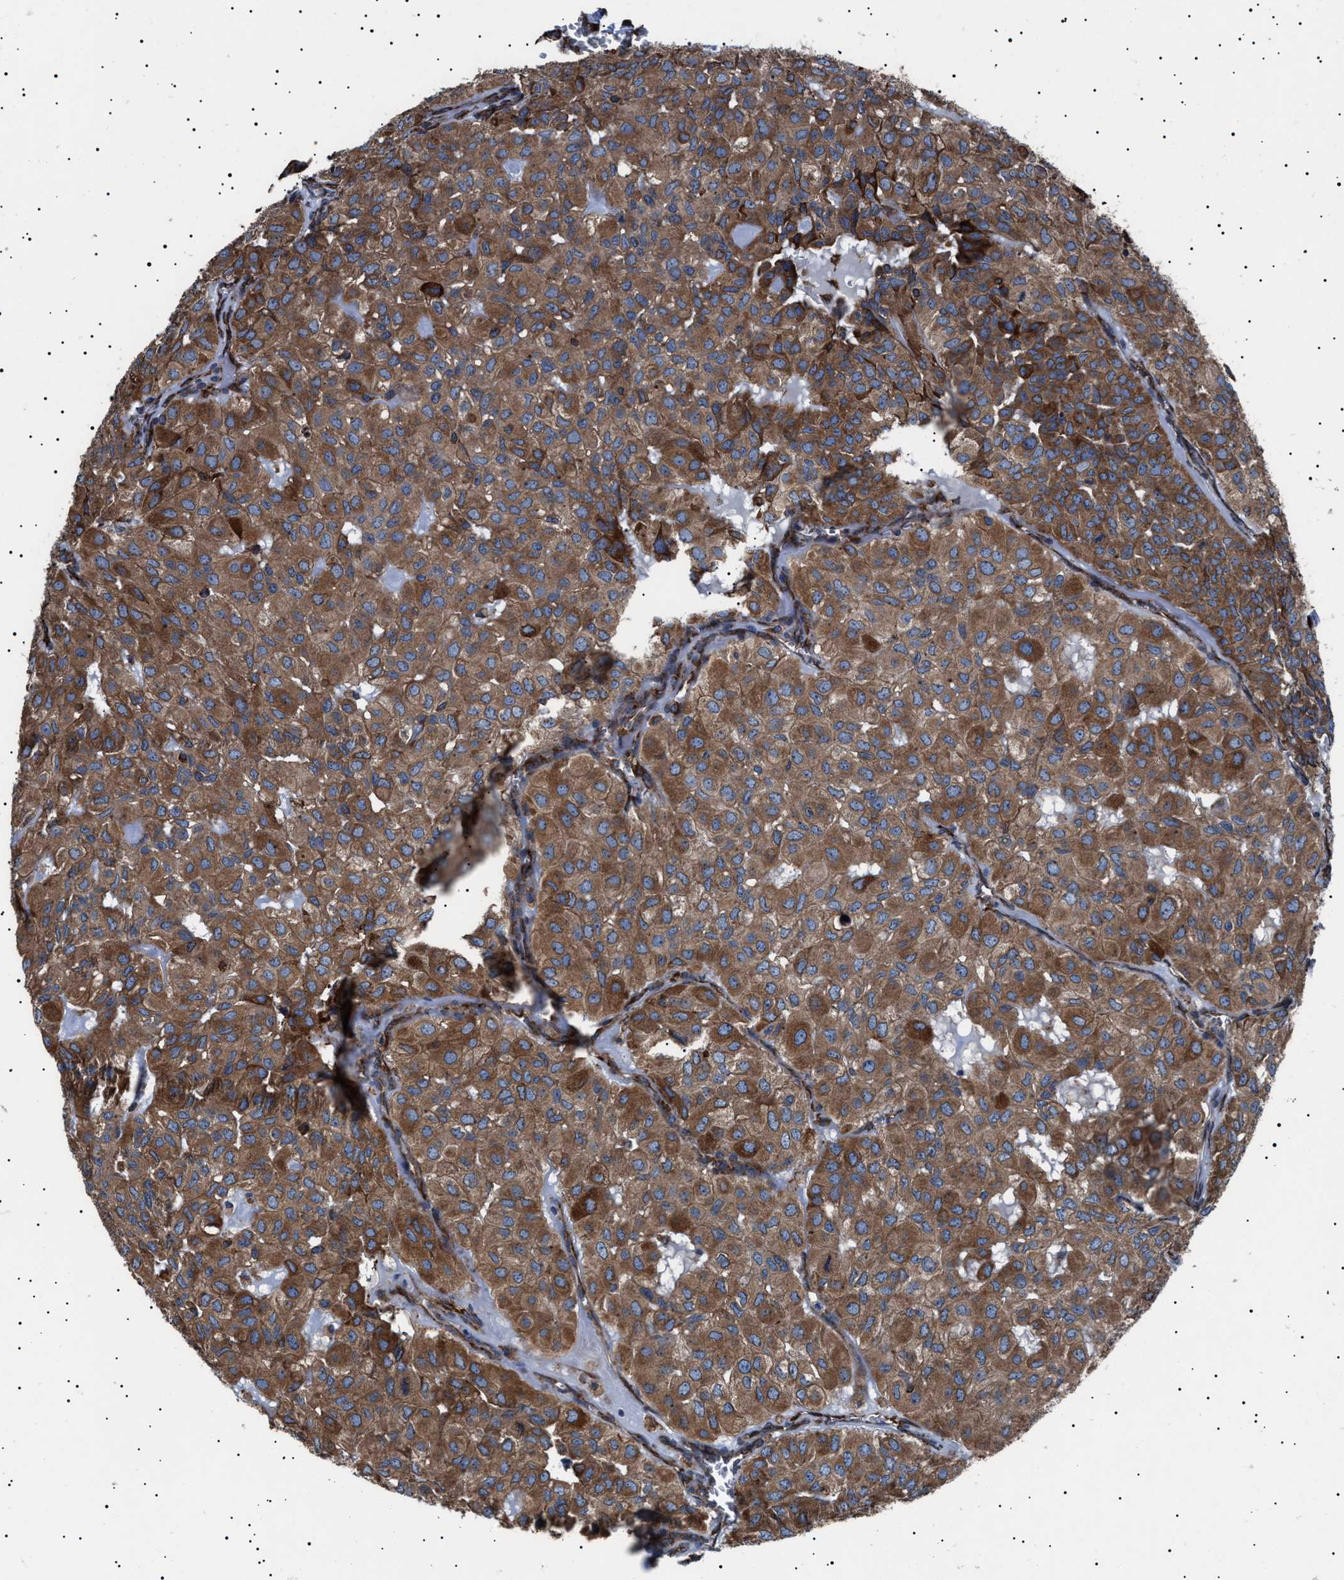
{"staining": {"intensity": "moderate", "quantity": ">75%", "location": "cytoplasmic/membranous"}, "tissue": "head and neck cancer", "cell_type": "Tumor cells", "image_type": "cancer", "snomed": [{"axis": "morphology", "description": "Adenocarcinoma, NOS"}, {"axis": "topography", "description": "Salivary gland, NOS"}, {"axis": "topography", "description": "Head-Neck"}], "caption": "Moderate cytoplasmic/membranous staining for a protein is present in approximately >75% of tumor cells of head and neck adenocarcinoma using immunohistochemistry (IHC).", "gene": "TOP1MT", "patient": {"sex": "female", "age": 76}}